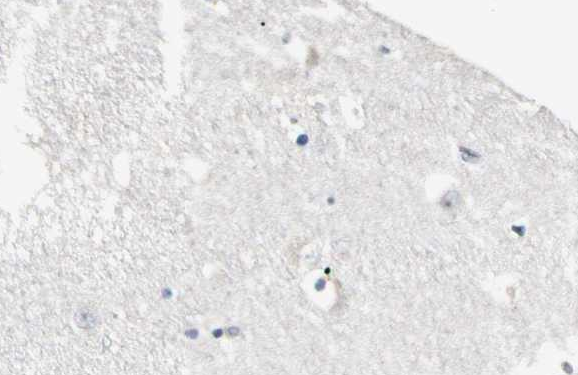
{"staining": {"intensity": "weak", "quantity": "<25%", "location": "nuclear"}, "tissue": "caudate", "cell_type": "Glial cells", "image_type": "normal", "snomed": [{"axis": "morphology", "description": "Normal tissue, NOS"}, {"axis": "topography", "description": "Lateral ventricle wall"}], "caption": "DAB (3,3'-diaminobenzidine) immunohistochemical staining of normal caudate displays no significant expression in glial cells.", "gene": "GREM1", "patient": {"sex": "male", "age": 45}}